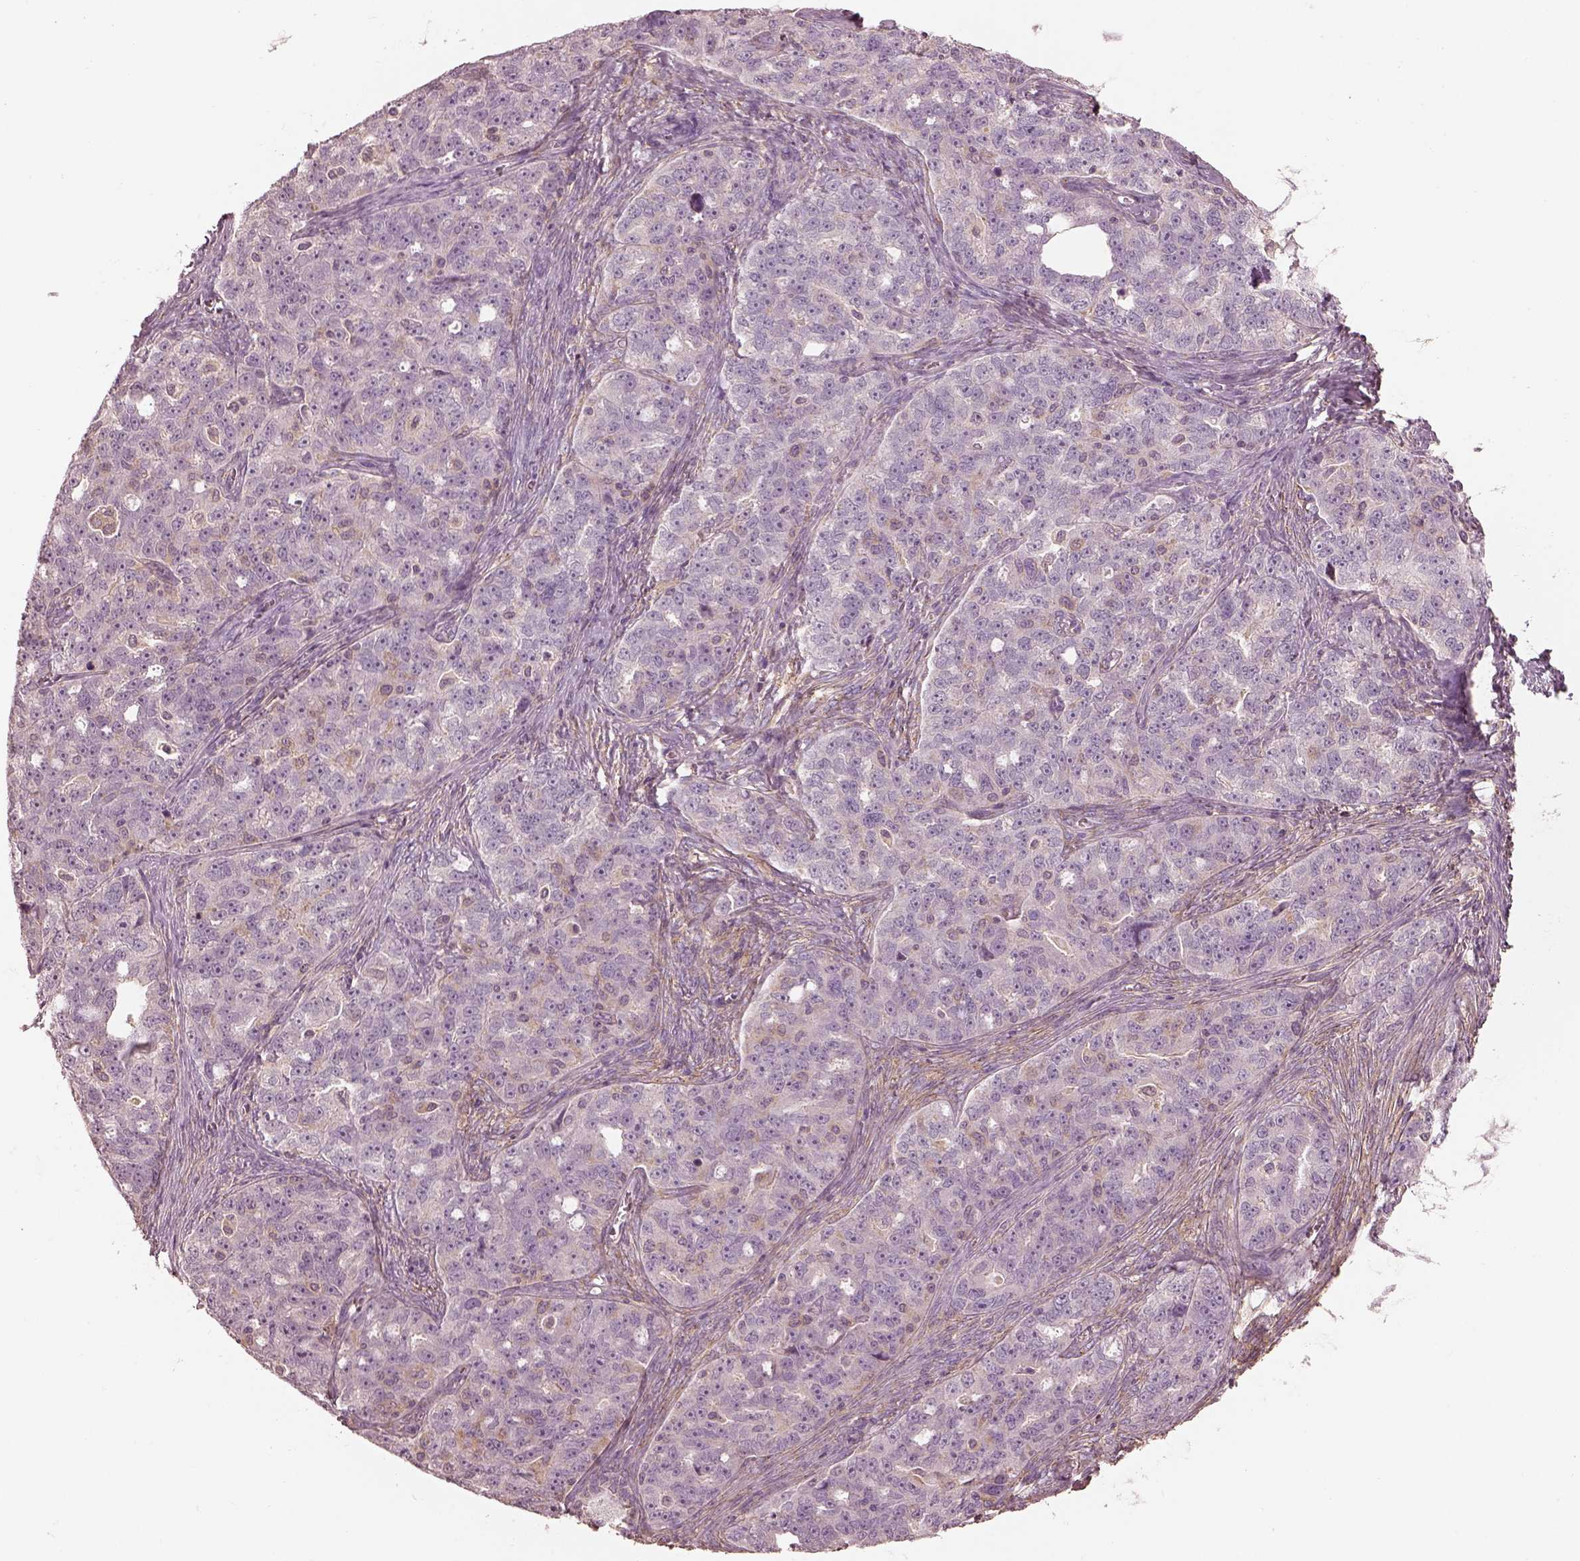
{"staining": {"intensity": "negative", "quantity": "none", "location": "none"}, "tissue": "ovarian cancer", "cell_type": "Tumor cells", "image_type": "cancer", "snomed": [{"axis": "morphology", "description": "Cystadenocarcinoma, serous, NOS"}, {"axis": "topography", "description": "Ovary"}], "caption": "The image exhibits no significant staining in tumor cells of ovarian cancer.", "gene": "PRKACG", "patient": {"sex": "female", "age": 51}}